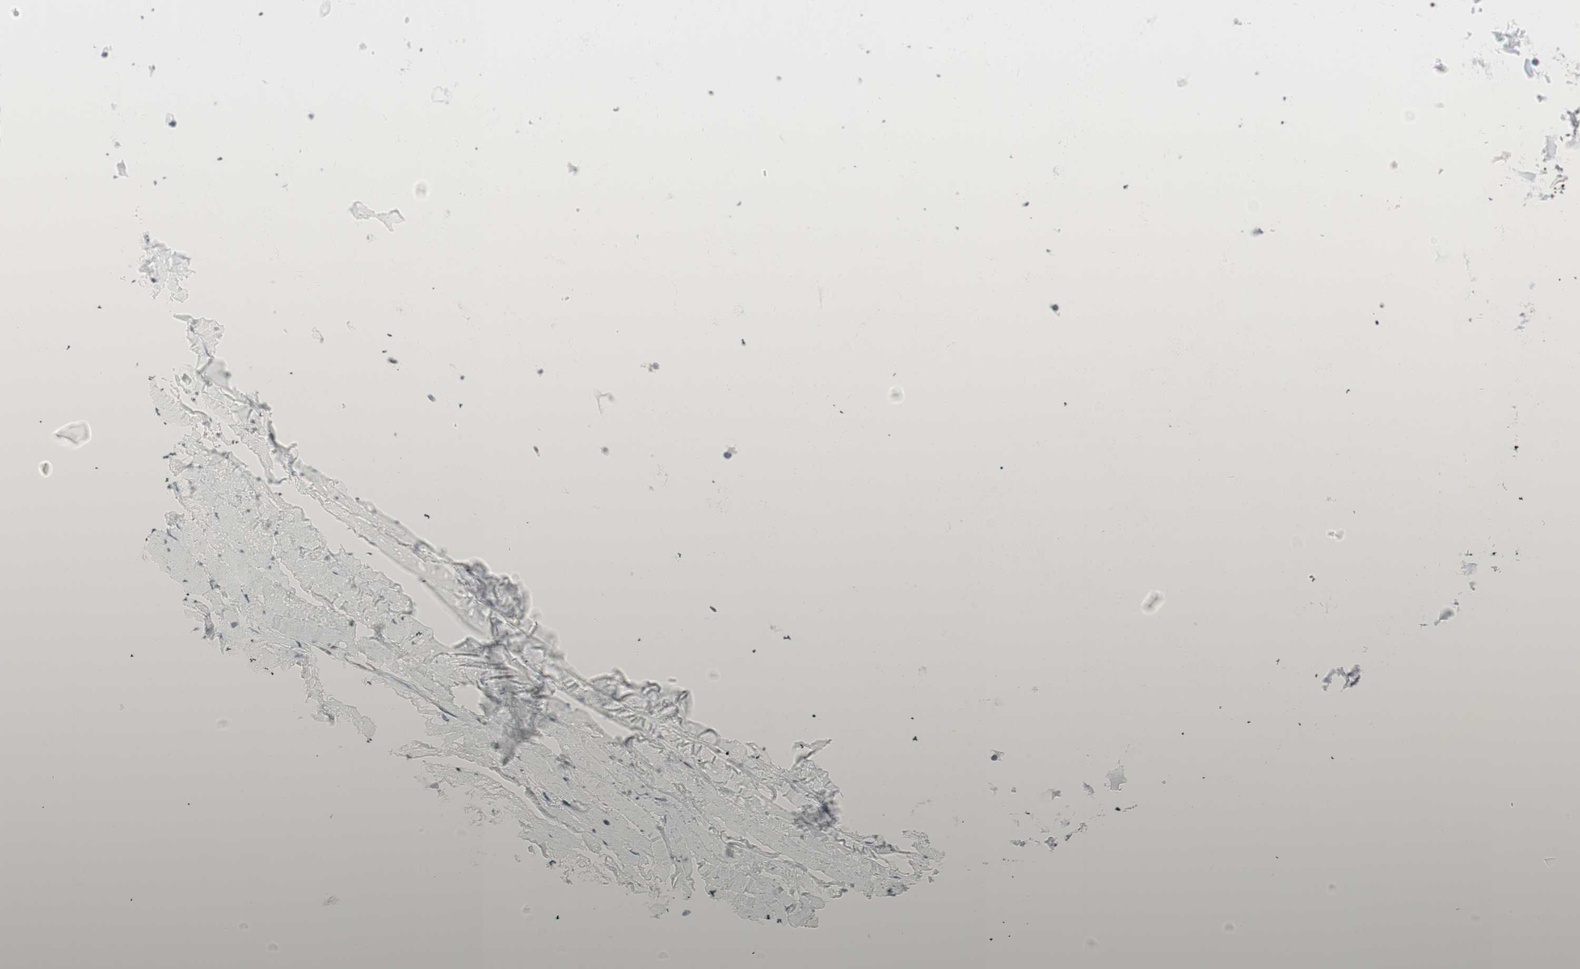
{"staining": {"intensity": "negative", "quantity": "none", "location": "none"}, "tissue": "adipose tissue", "cell_type": "Adipocytes", "image_type": "normal", "snomed": [{"axis": "morphology", "description": "Normal tissue, NOS"}, {"axis": "topography", "description": "Bronchus"}], "caption": "Immunohistochemistry photomicrograph of unremarkable human adipose tissue stained for a protein (brown), which reveals no positivity in adipocytes.", "gene": "MAP4K4", "patient": {"sex": "female", "age": 73}}